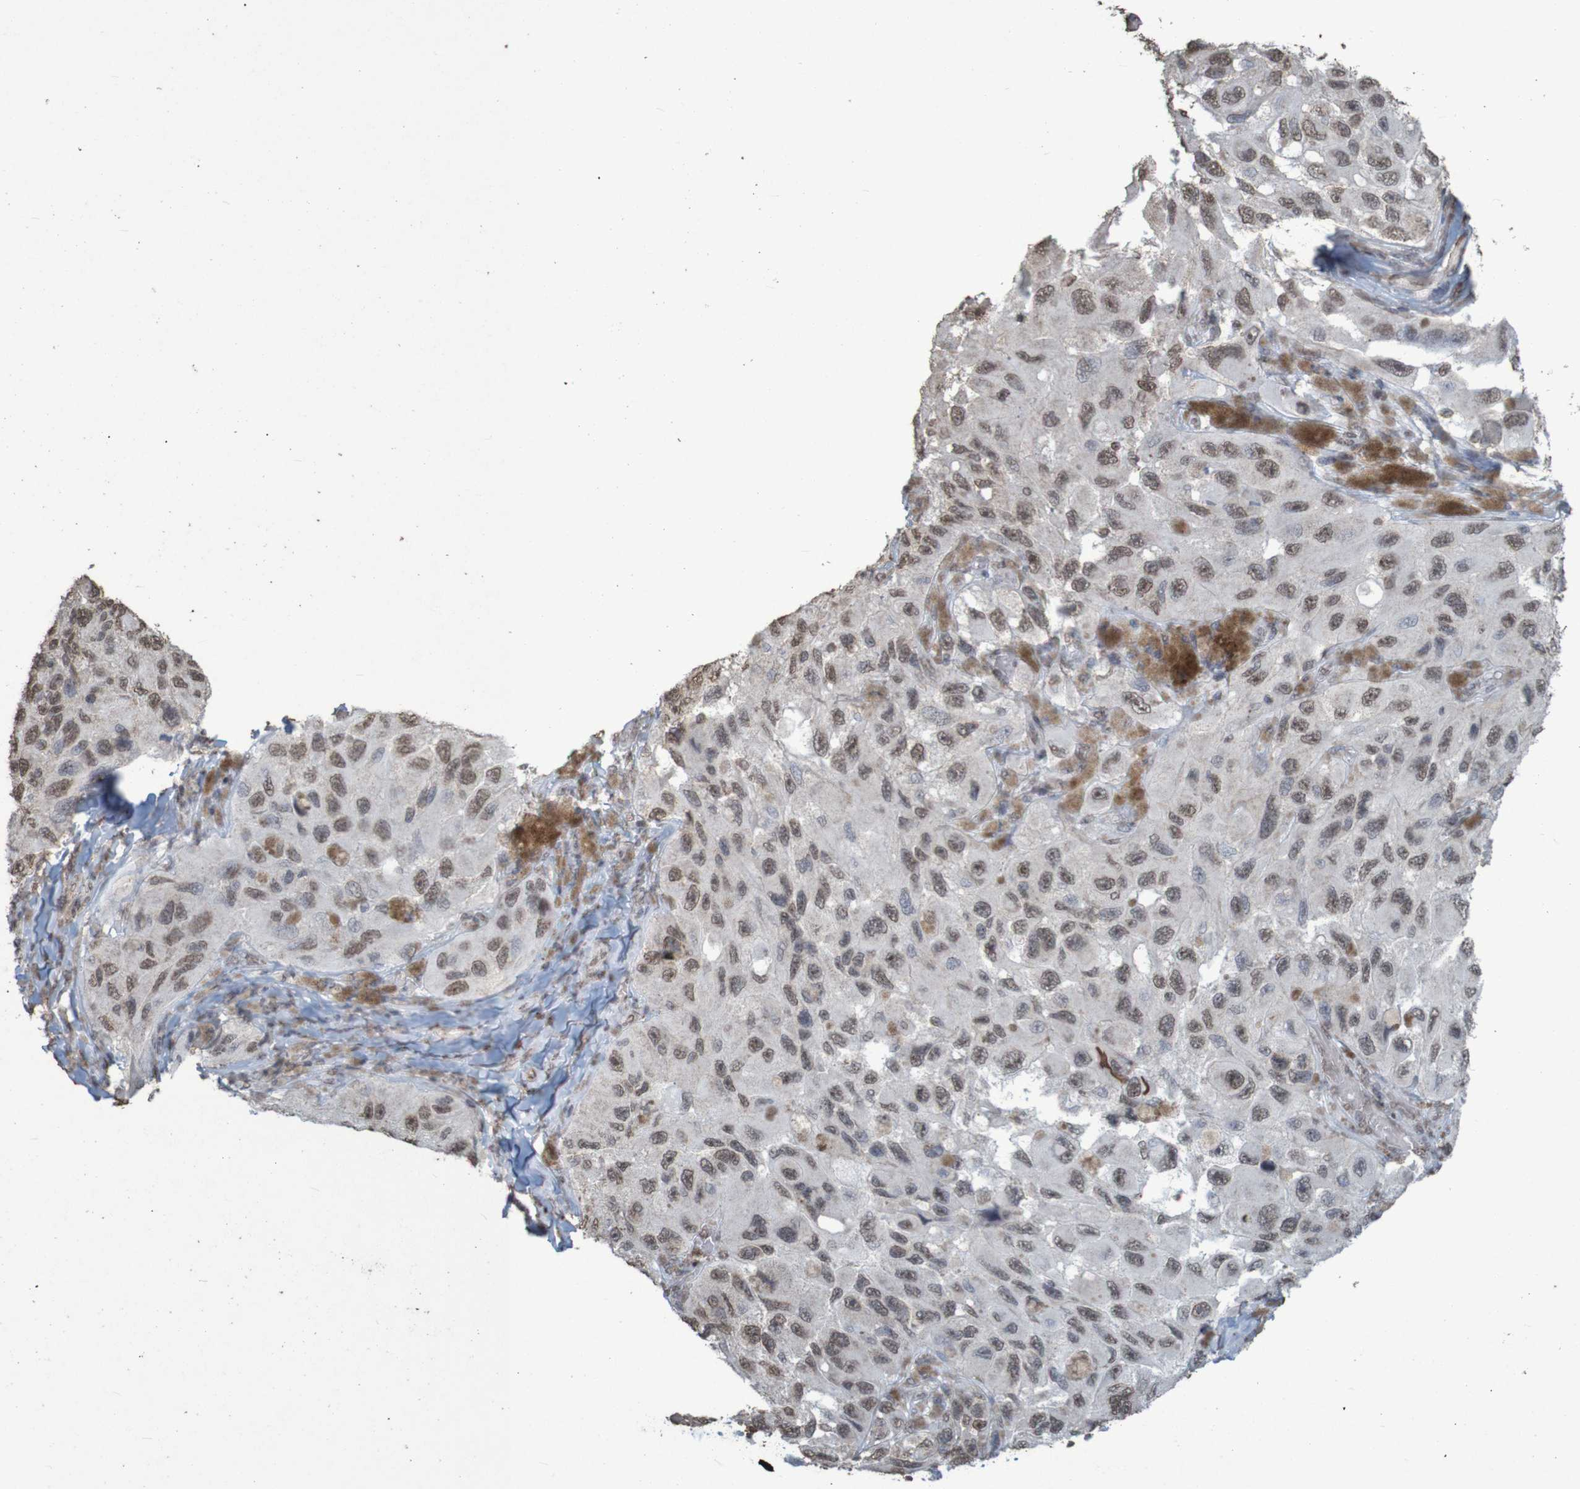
{"staining": {"intensity": "weak", "quantity": ">75%", "location": "nuclear"}, "tissue": "melanoma", "cell_type": "Tumor cells", "image_type": "cancer", "snomed": [{"axis": "morphology", "description": "Malignant melanoma, NOS"}, {"axis": "topography", "description": "Skin"}], "caption": "A photomicrograph showing weak nuclear positivity in approximately >75% of tumor cells in melanoma, as visualized by brown immunohistochemical staining.", "gene": "GFI1", "patient": {"sex": "female", "age": 73}}